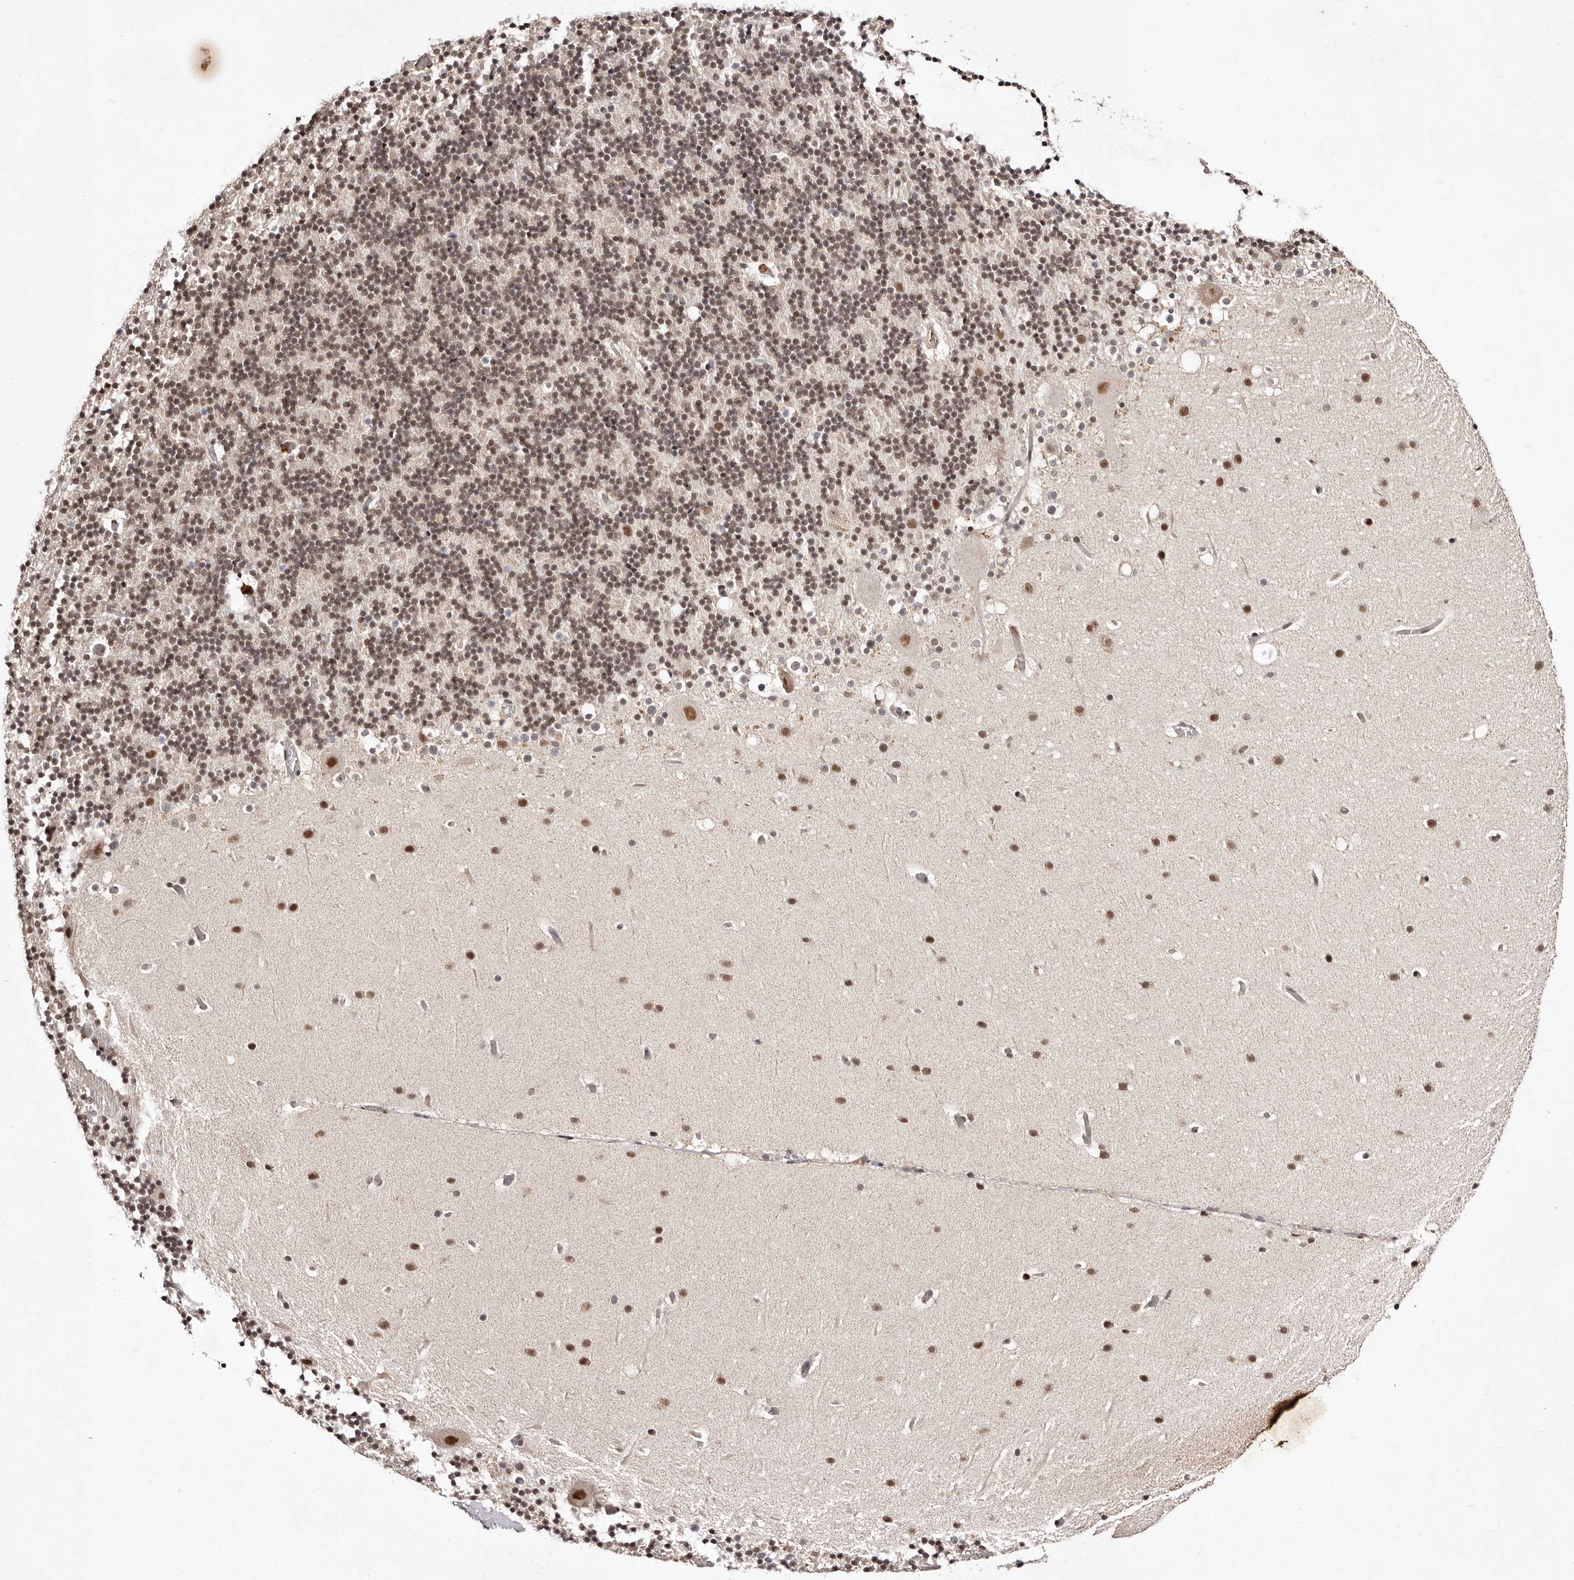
{"staining": {"intensity": "moderate", "quantity": ">75%", "location": "nuclear"}, "tissue": "cerebellum", "cell_type": "Cells in granular layer", "image_type": "normal", "snomed": [{"axis": "morphology", "description": "Normal tissue, NOS"}, {"axis": "topography", "description": "Cerebellum"}], "caption": "A brown stain highlights moderate nuclear expression of a protein in cells in granular layer of unremarkable cerebellum. The staining is performed using DAB (3,3'-diaminobenzidine) brown chromogen to label protein expression. The nuclei are counter-stained blue using hematoxylin.", "gene": "BICRAL", "patient": {"sex": "male", "age": 57}}